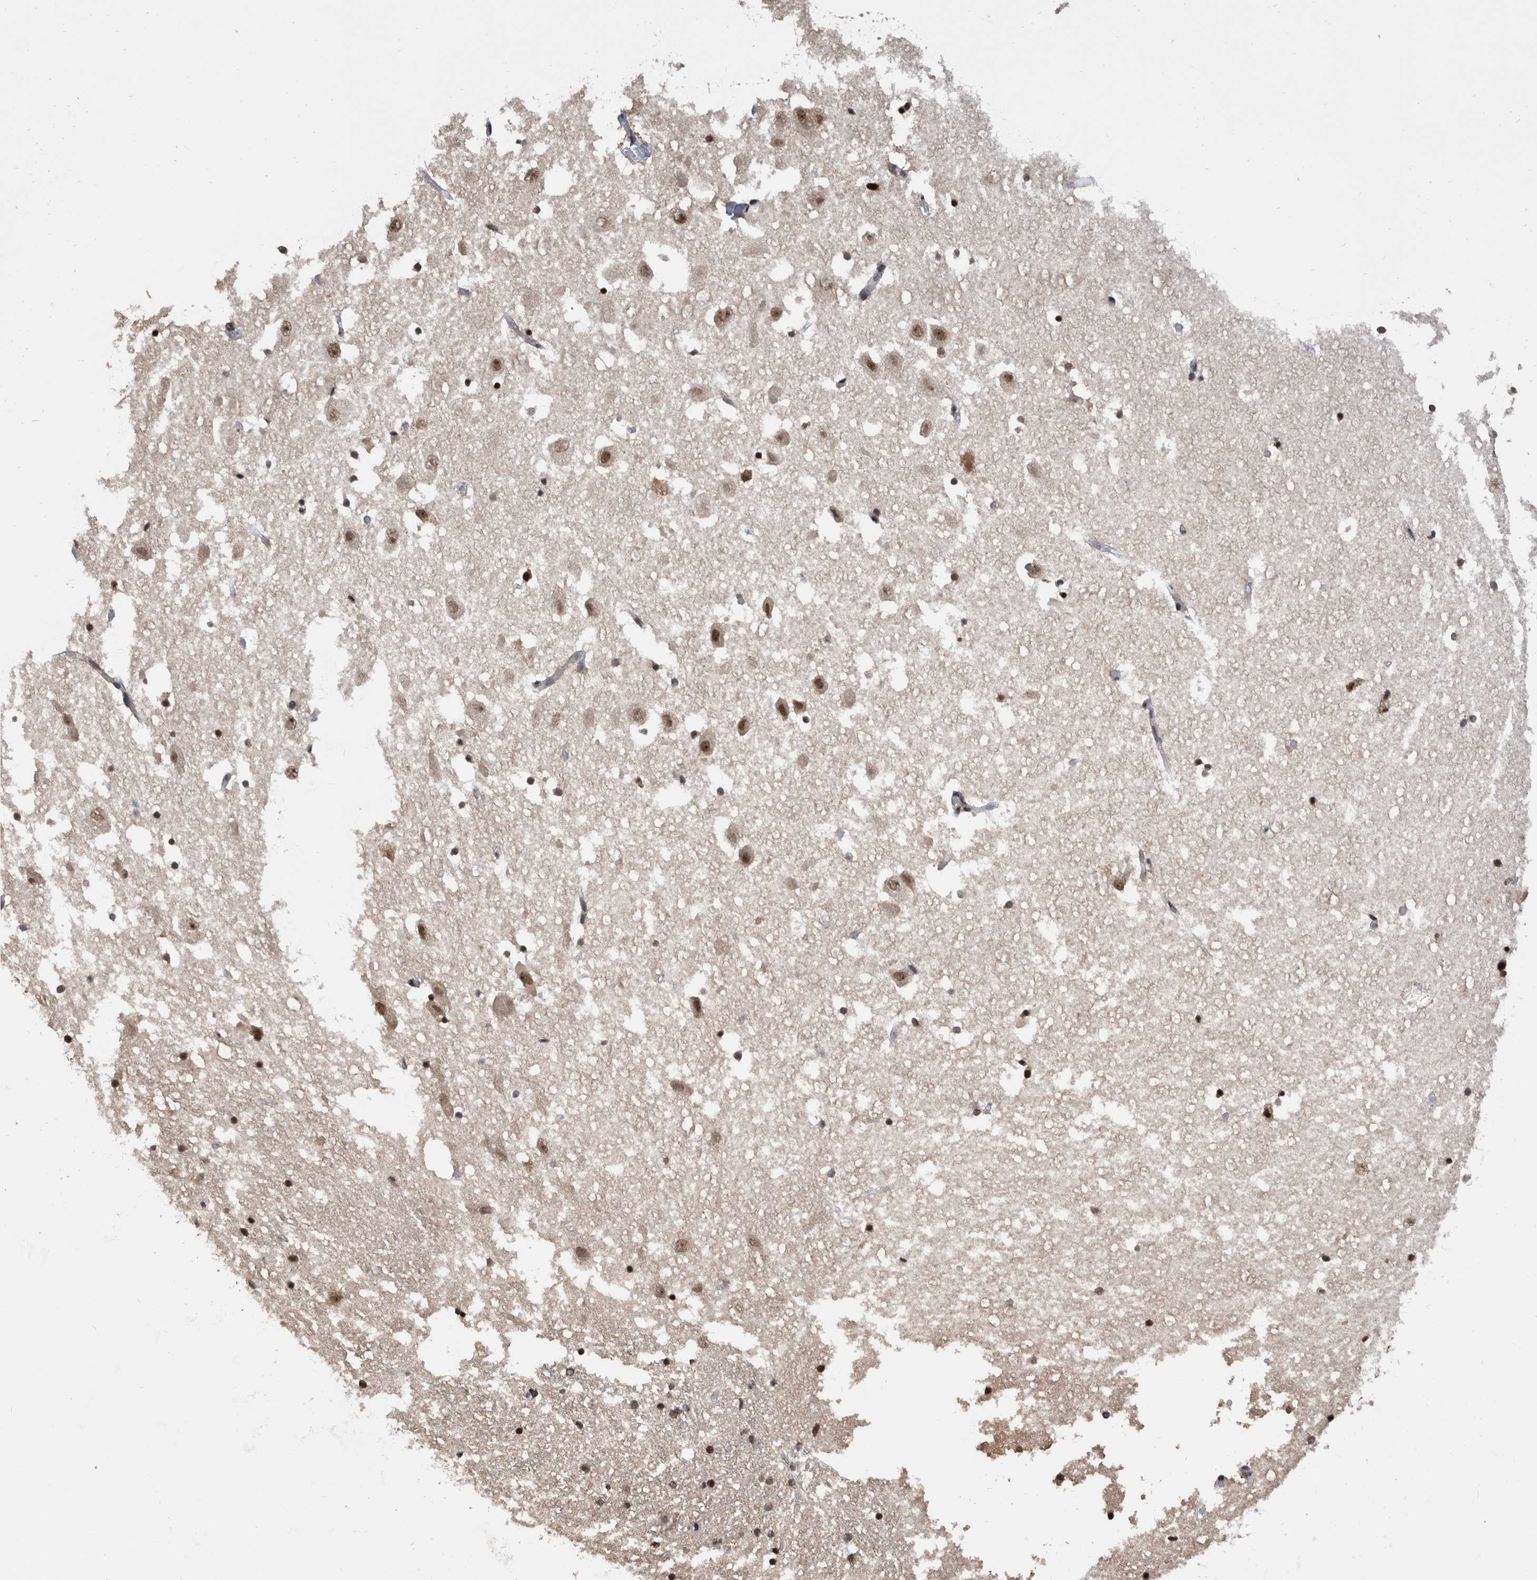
{"staining": {"intensity": "strong", "quantity": "25%-75%", "location": "nuclear"}, "tissue": "hippocampus", "cell_type": "Glial cells", "image_type": "normal", "snomed": [{"axis": "morphology", "description": "Normal tissue, NOS"}, {"axis": "topography", "description": "Hippocampus"}], "caption": "A micrograph showing strong nuclear staining in about 25%-75% of glial cells in normal hippocampus, as visualized by brown immunohistochemical staining.", "gene": "SNRNP48", "patient": {"sex": "female", "age": 52}}